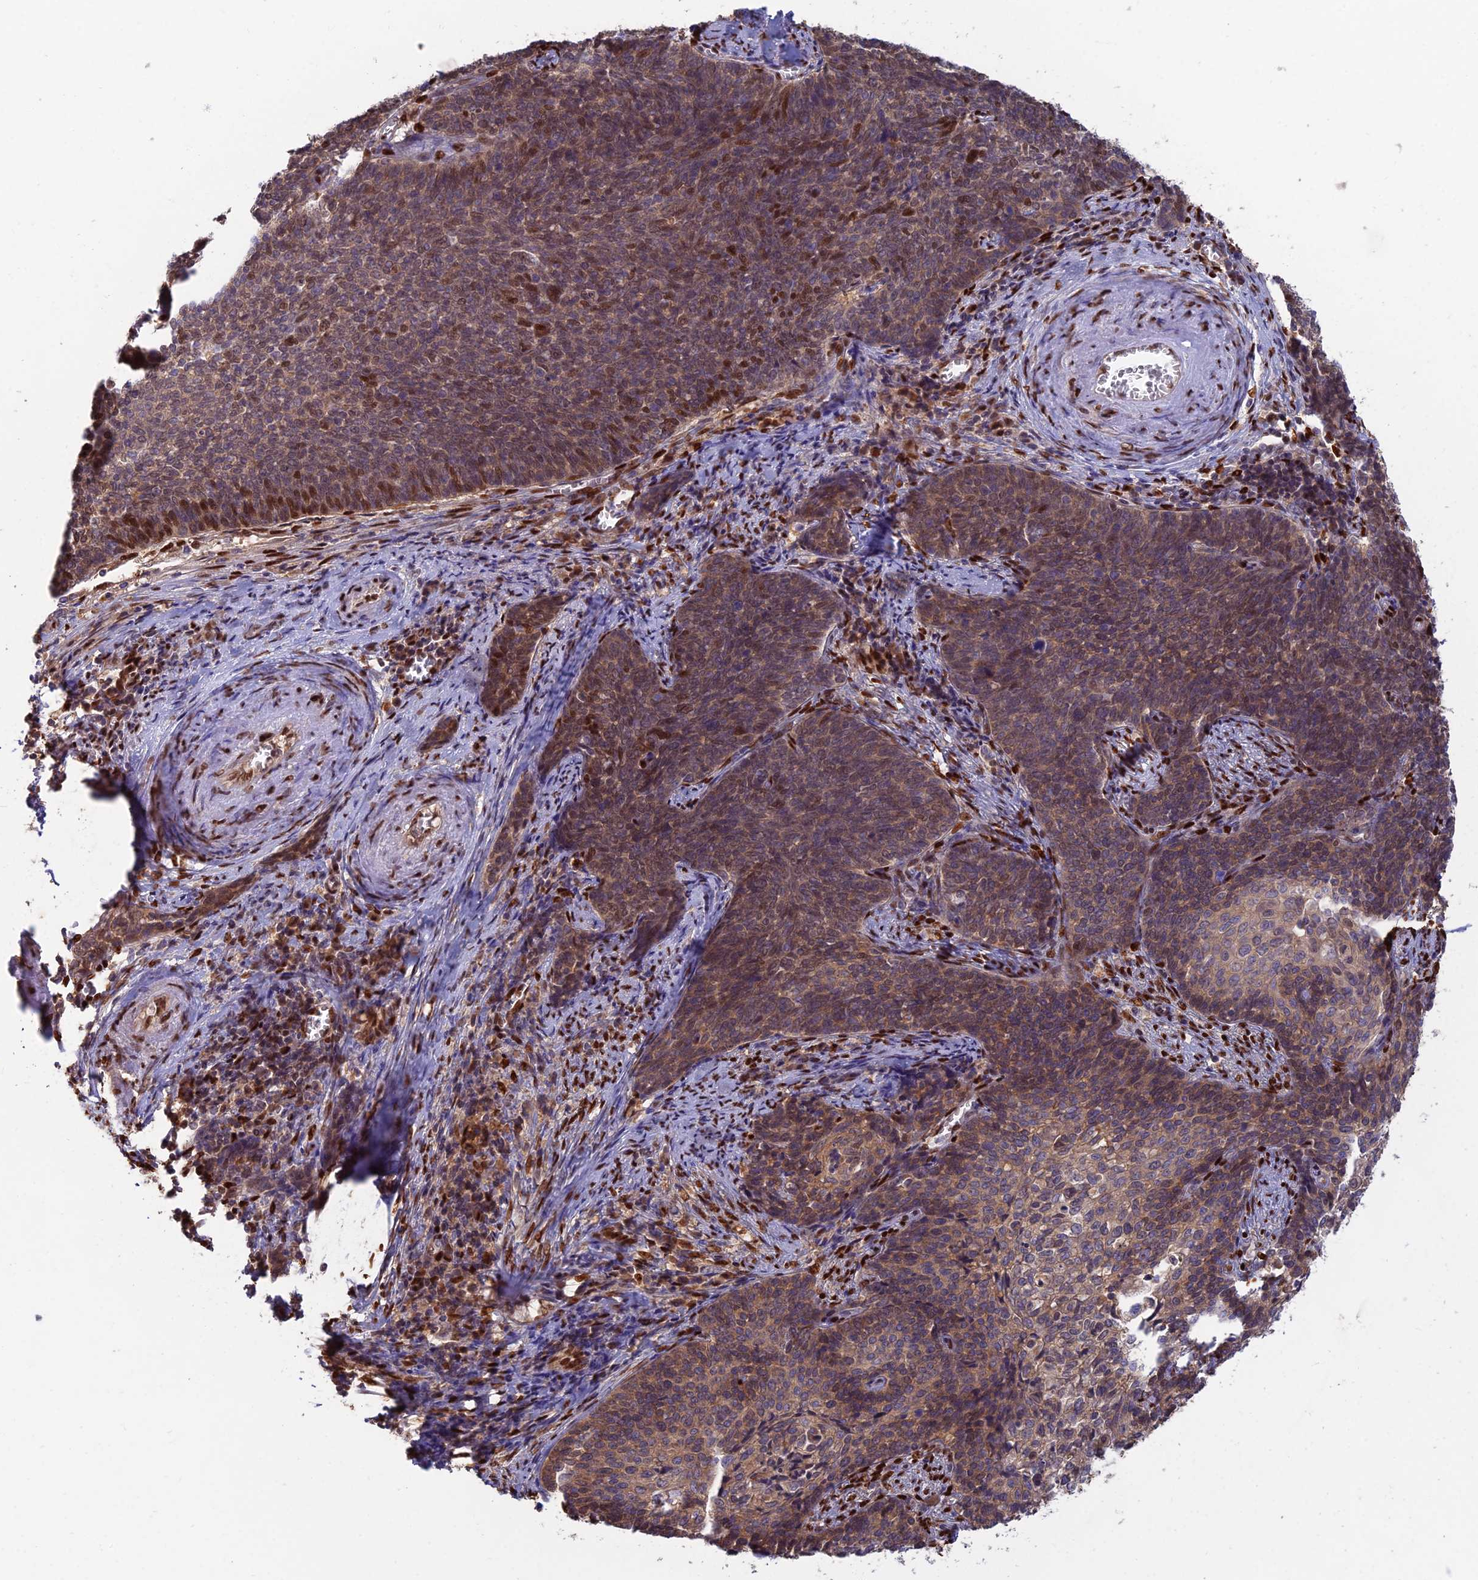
{"staining": {"intensity": "moderate", "quantity": ">75%", "location": "cytoplasmic/membranous,nuclear"}, "tissue": "cervical cancer", "cell_type": "Tumor cells", "image_type": "cancer", "snomed": [{"axis": "morphology", "description": "Squamous cell carcinoma, NOS"}, {"axis": "topography", "description": "Cervix"}], "caption": "This image exhibits cervical cancer stained with immunohistochemistry to label a protein in brown. The cytoplasmic/membranous and nuclear of tumor cells show moderate positivity for the protein. Nuclei are counter-stained blue.", "gene": "DNPEP", "patient": {"sex": "female", "age": 39}}